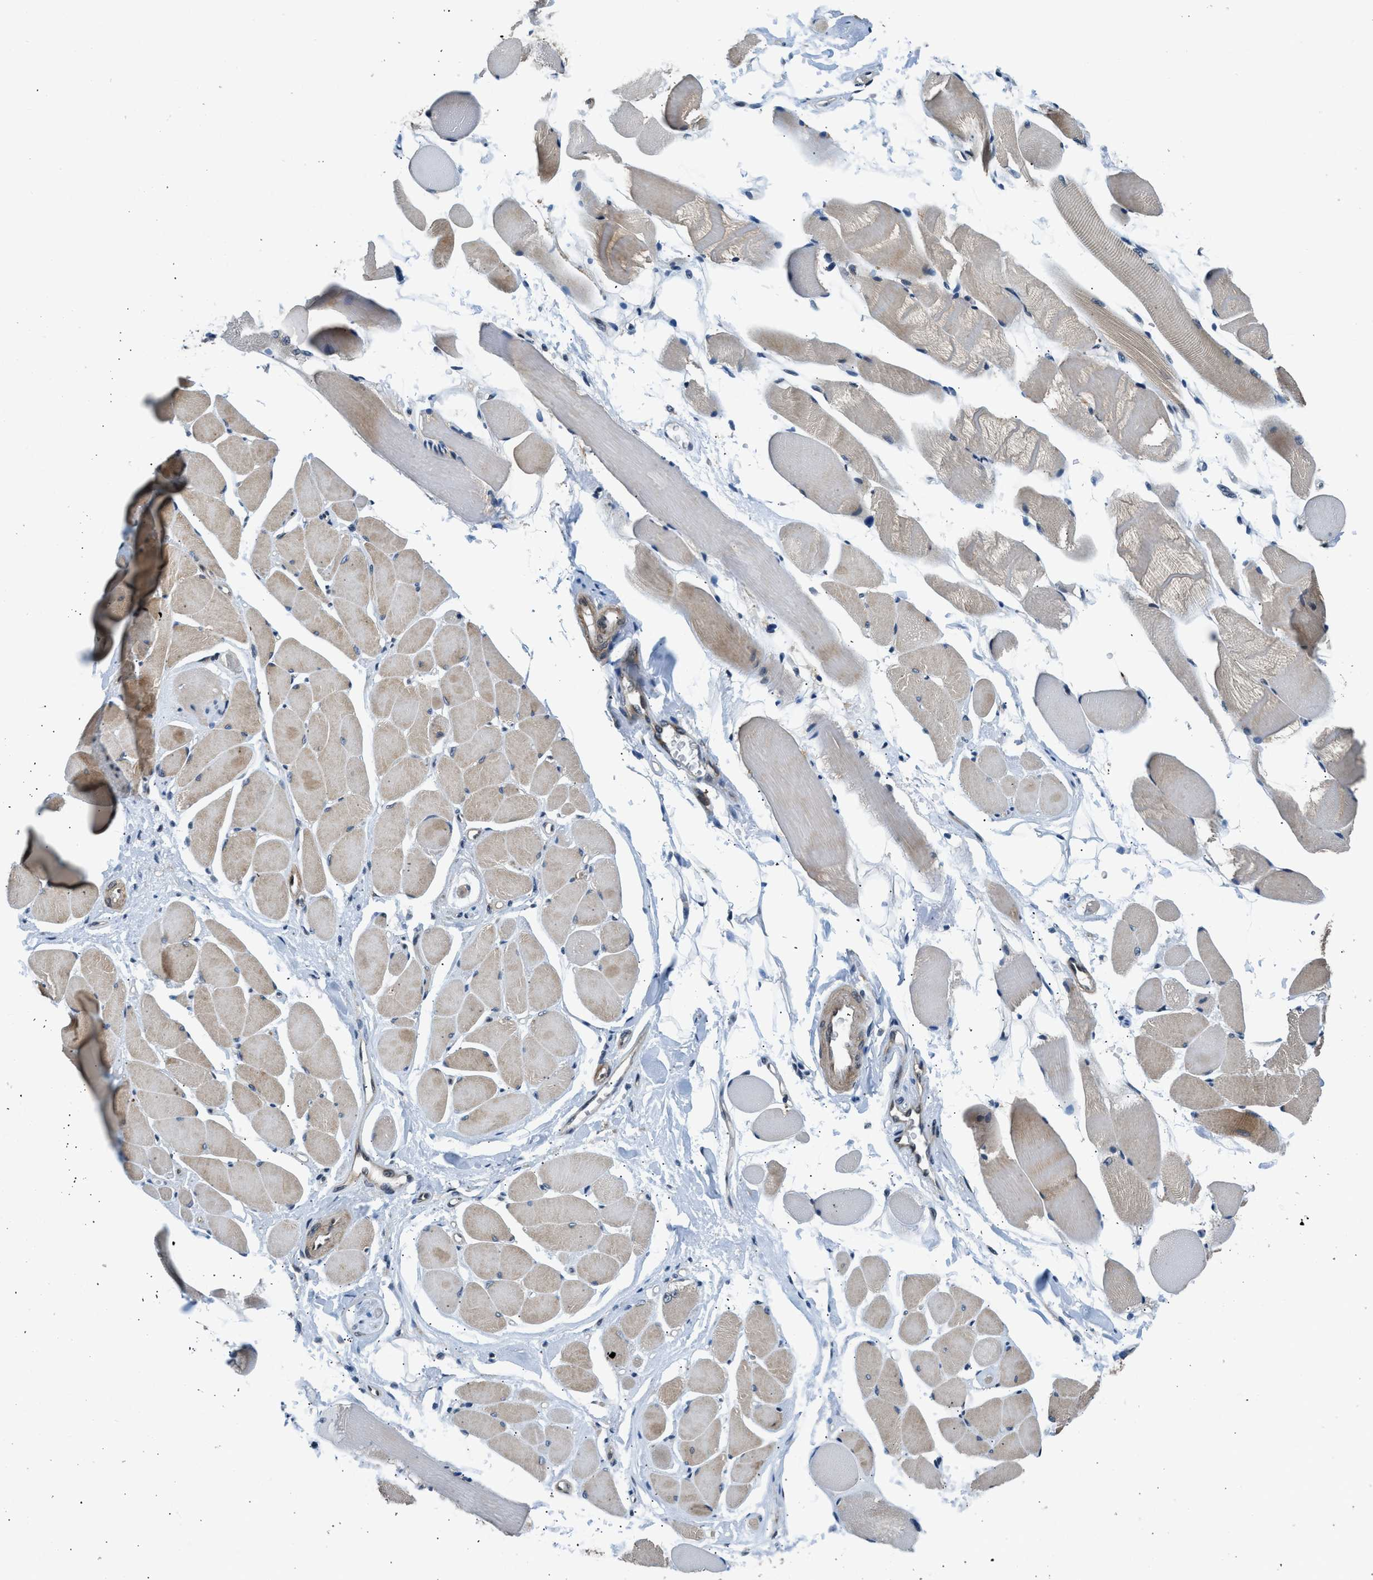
{"staining": {"intensity": "moderate", "quantity": ">75%", "location": "cytoplasmic/membranous"}, "tissue": "skeletal muscle", "cell_type": "Myocytes", "image_type": "normal", "snomed": [{"axis": "morphology", "description": "Normal tissue, NOS"}, {"axis": "topography", "description": "Skeletal muscle"}, {"axis": "topography", "description": "Peripheral nerve tissue"}], "caption": "Protein staining of unremarkable skeletal muscle shows moderate cytoplasmic/membranous positivity in approximately >75% of myocytes.", "gene": "MTMR1", "patient": {"sex": "female", "age": 84}}